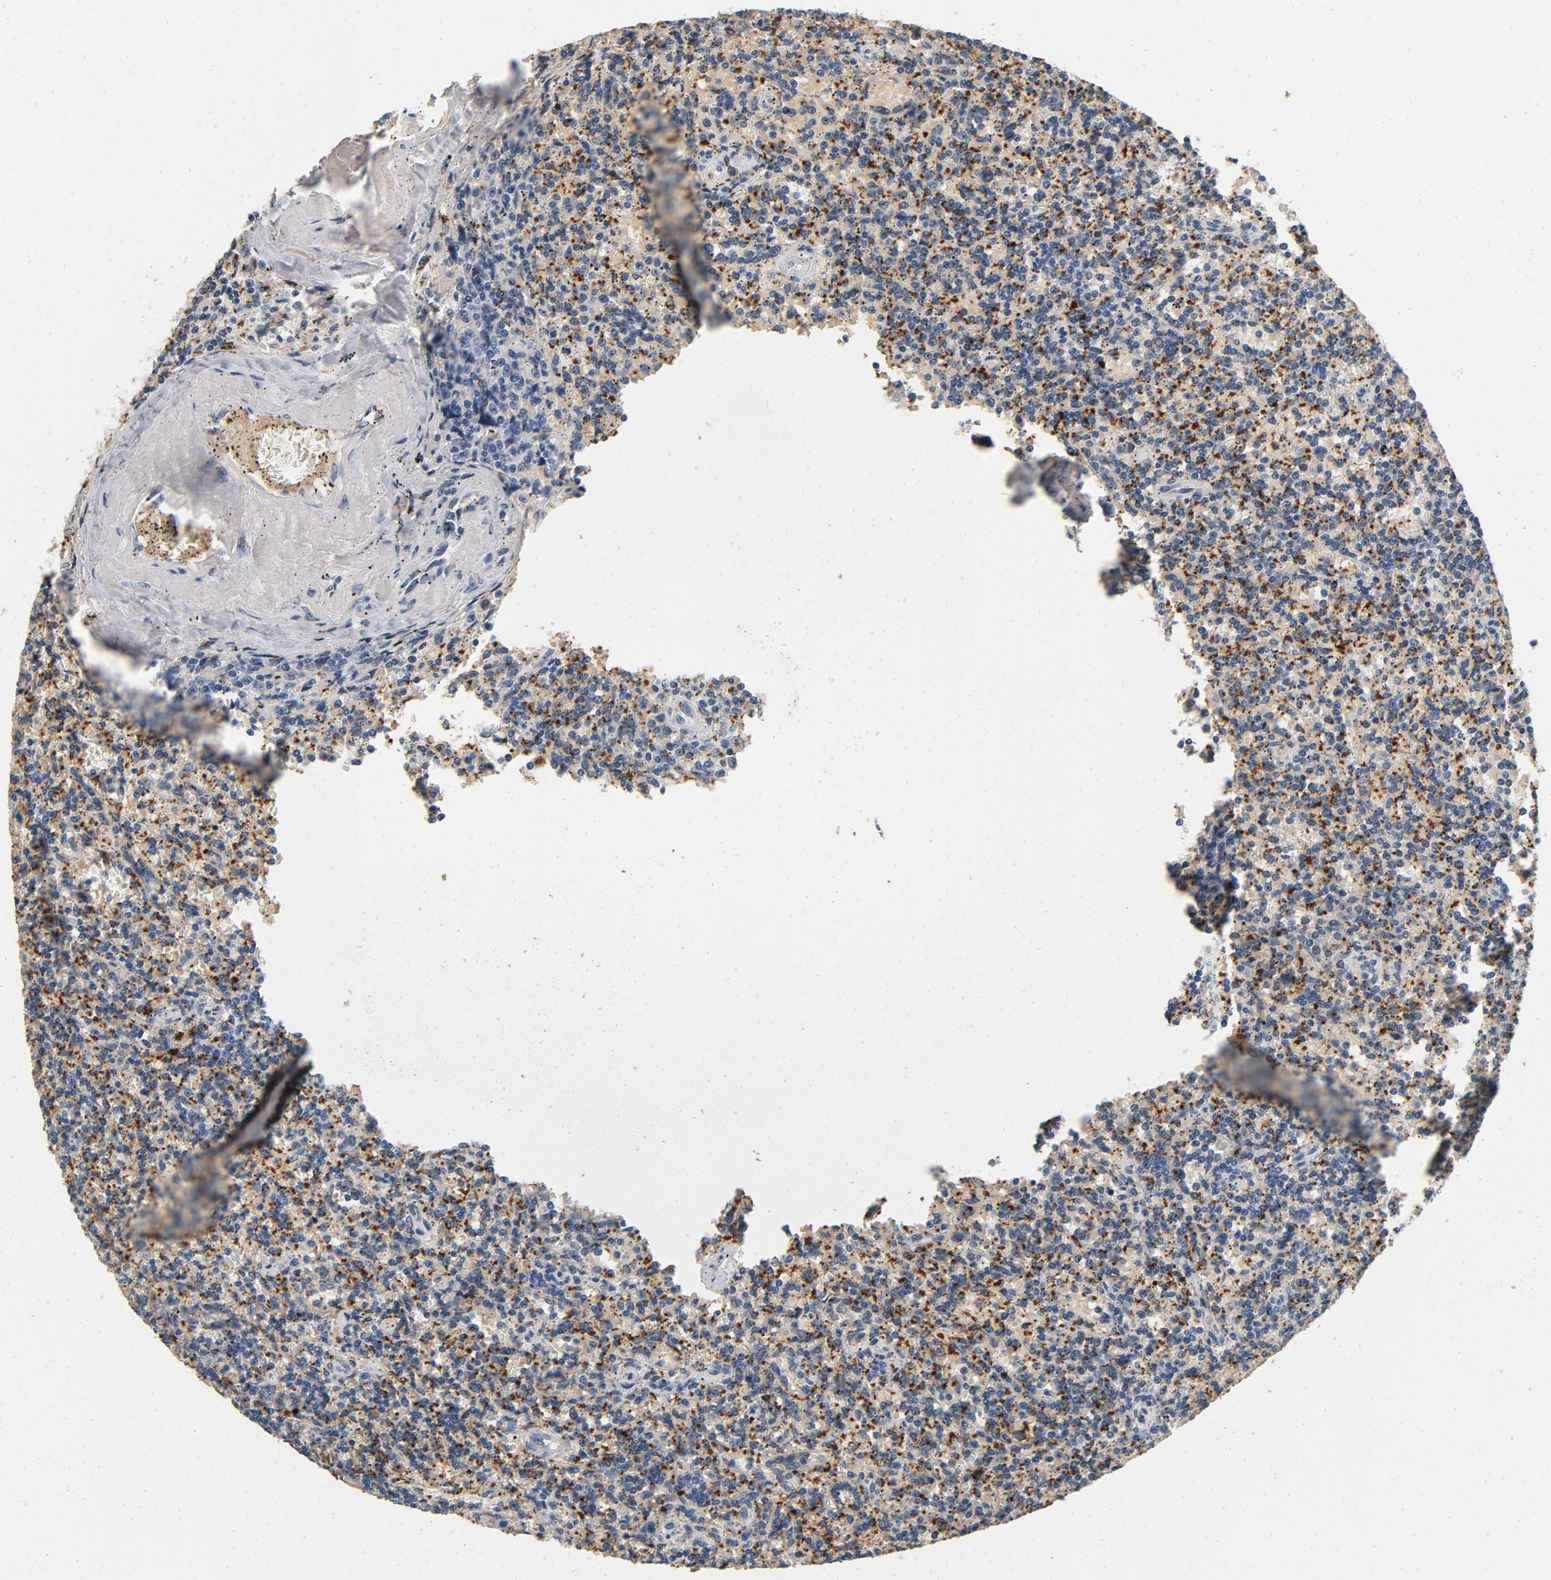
{"staining": {"intensity": "negative", "quantity": "none", "location": "none"}, "tissue": "lymphoma", "cell_type": "Tumor cells", "image_type": "cancer", "snomed": [{"axis": "morphology", "description": "Malignant lymphoma, non-Hodgkin's type, Low grade"}, {"axis": "topography", "description": "Spleen"}], "caption": "Tumor cells show no significant protein staining in malignant lymphoma, non-Hodgkin's type (low-grade). (DAB immunohistochemistry, high magnification).", "gene": "LMAN2", "patient": {"sex": "male", "age": 73}}